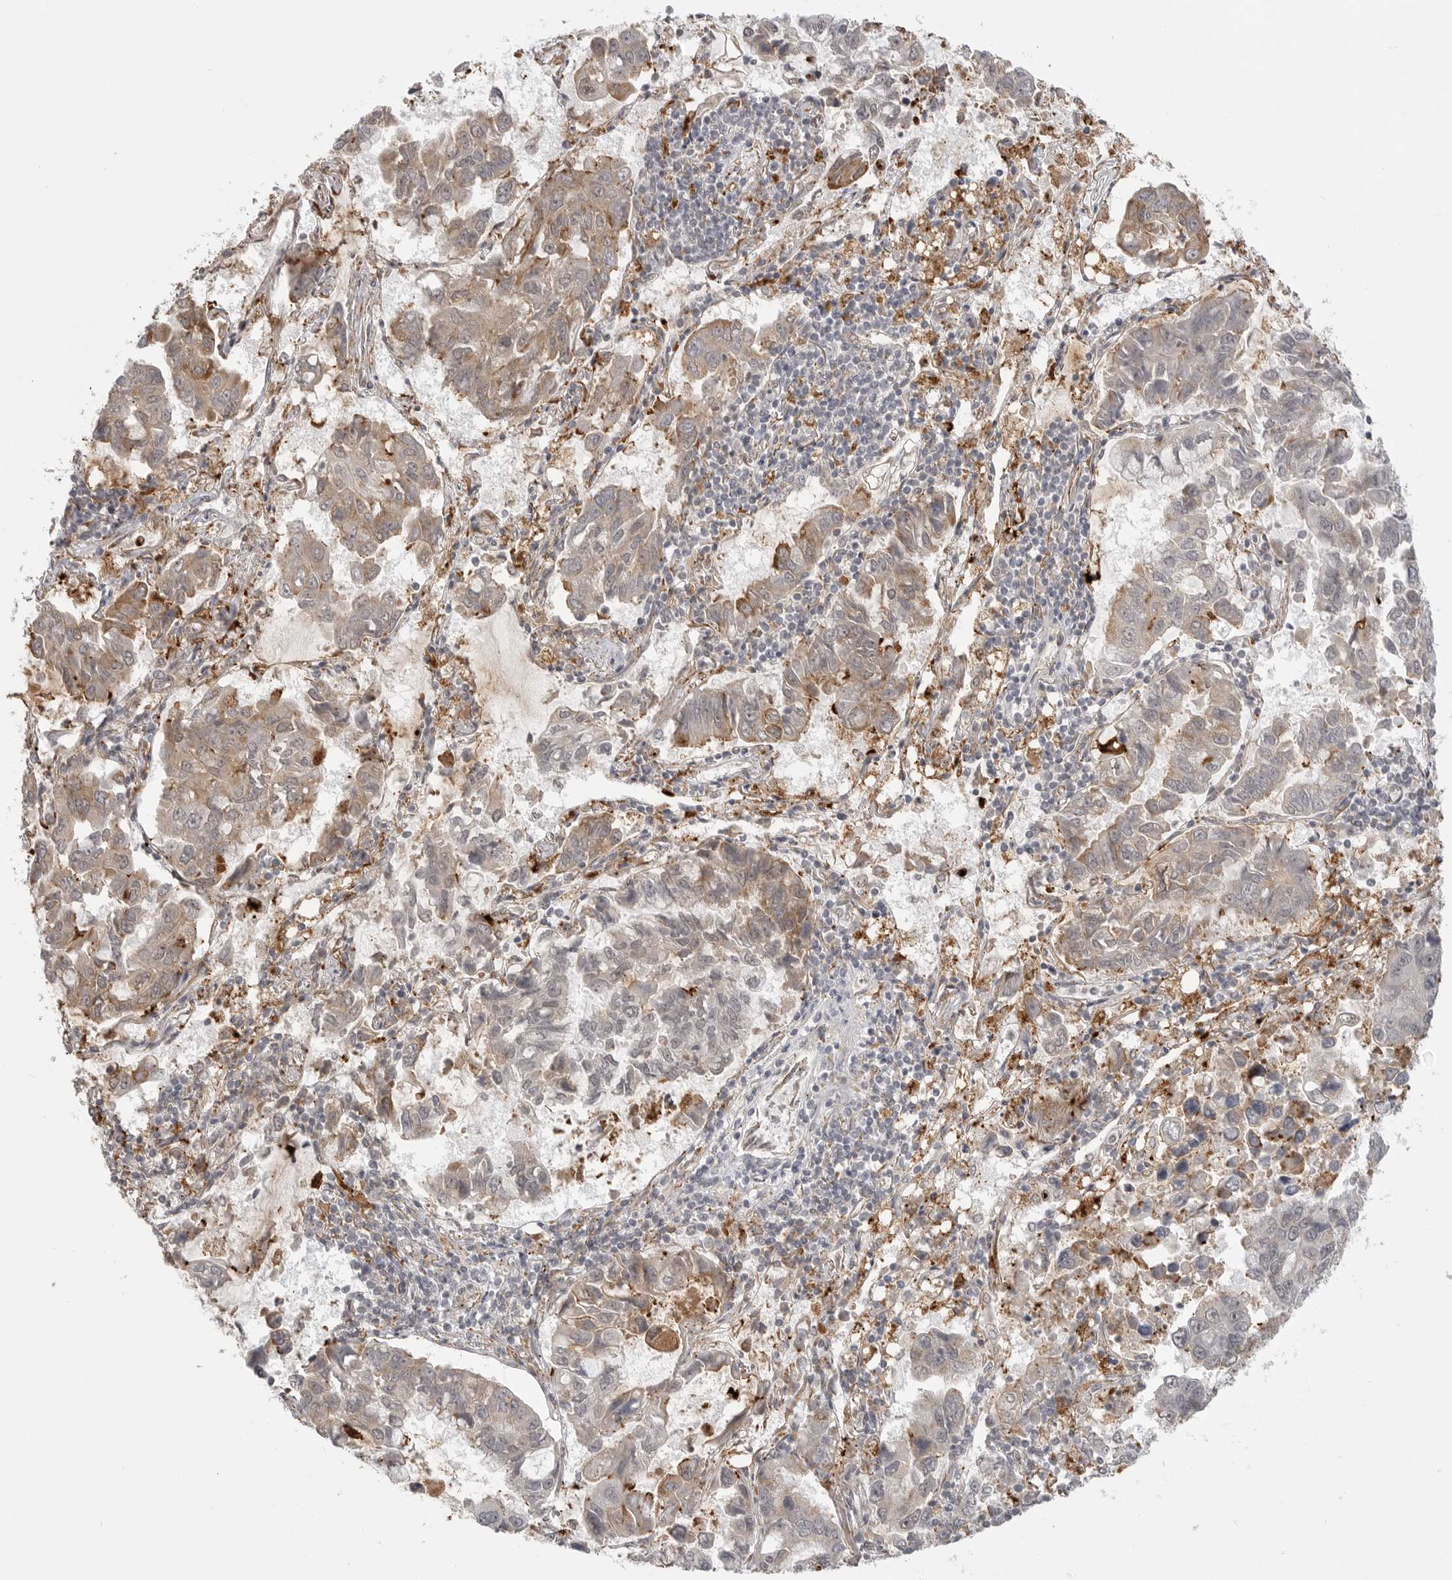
{"staining": {"intensity": "weak", "quantity": "25%-75%", "location": "cytoplasmic/membranous"}, "tissue": "lung cancer", "cell_type": "Tumor cells", "image_type": "cancer", "snomed": [{"axis": "morphology", "description": "Adenocarcinoma, NOS"}, {"axis": "topography", "description": "Lung"}], "caption": "High-magnification brightfield microscopy of lung cancer stained with DAB (3,3'-diaminobenzidine) (brown) and counterstained with hematoxylin (blue). tumor cells exhibit weak cytoplasmic/membranous expression is present in about25%-75% of cells.", "gene": "KALRN", "patient": {"sex": "male", "age": 64}}